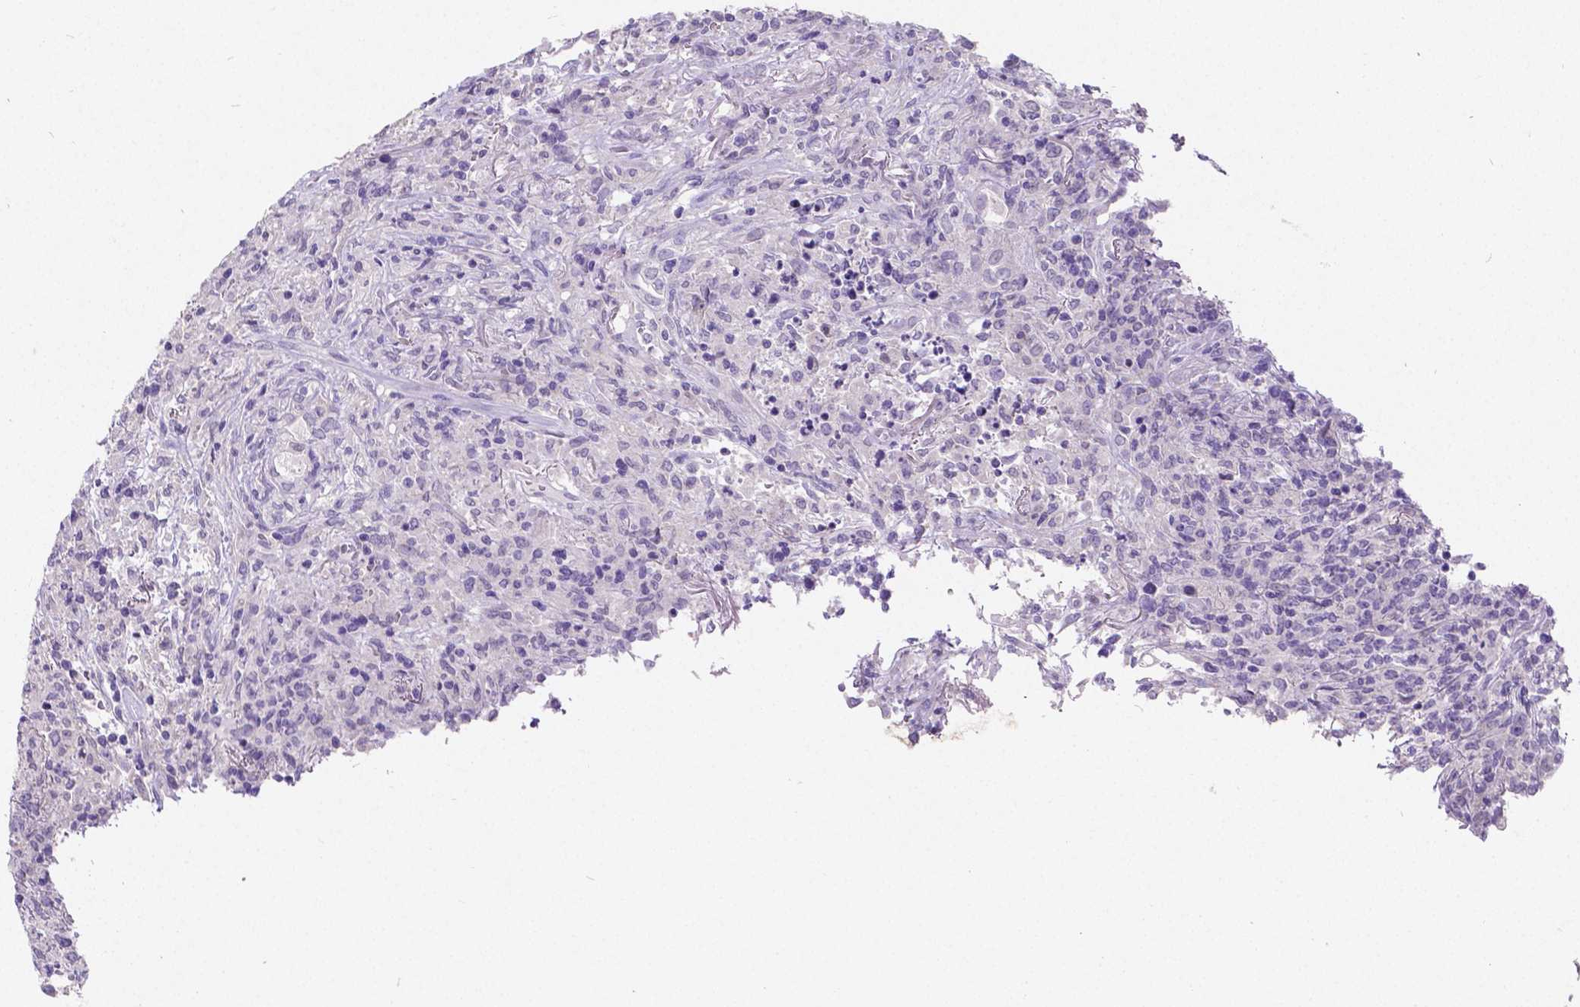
{"staining": {"intensity": "negative", "quantity": "none", "location": "none"}, "tissue": "lymphoma", "cell_type": "Tumor cells", "image_type": "cancer", "snomed": [{"axis": "morphology", "description": "Malignant lymphoma, non-Hodgkin's type, High grade"}, {"axis": "topography", "description": "Lung"}], "caption": "Micrograph shows no significant protein expression in tumor cells of high-grade malignant lymphoma, non-Hodgkin's type.", "gene": "SATB2", "patient": {"sex": "male", "age": 79}}